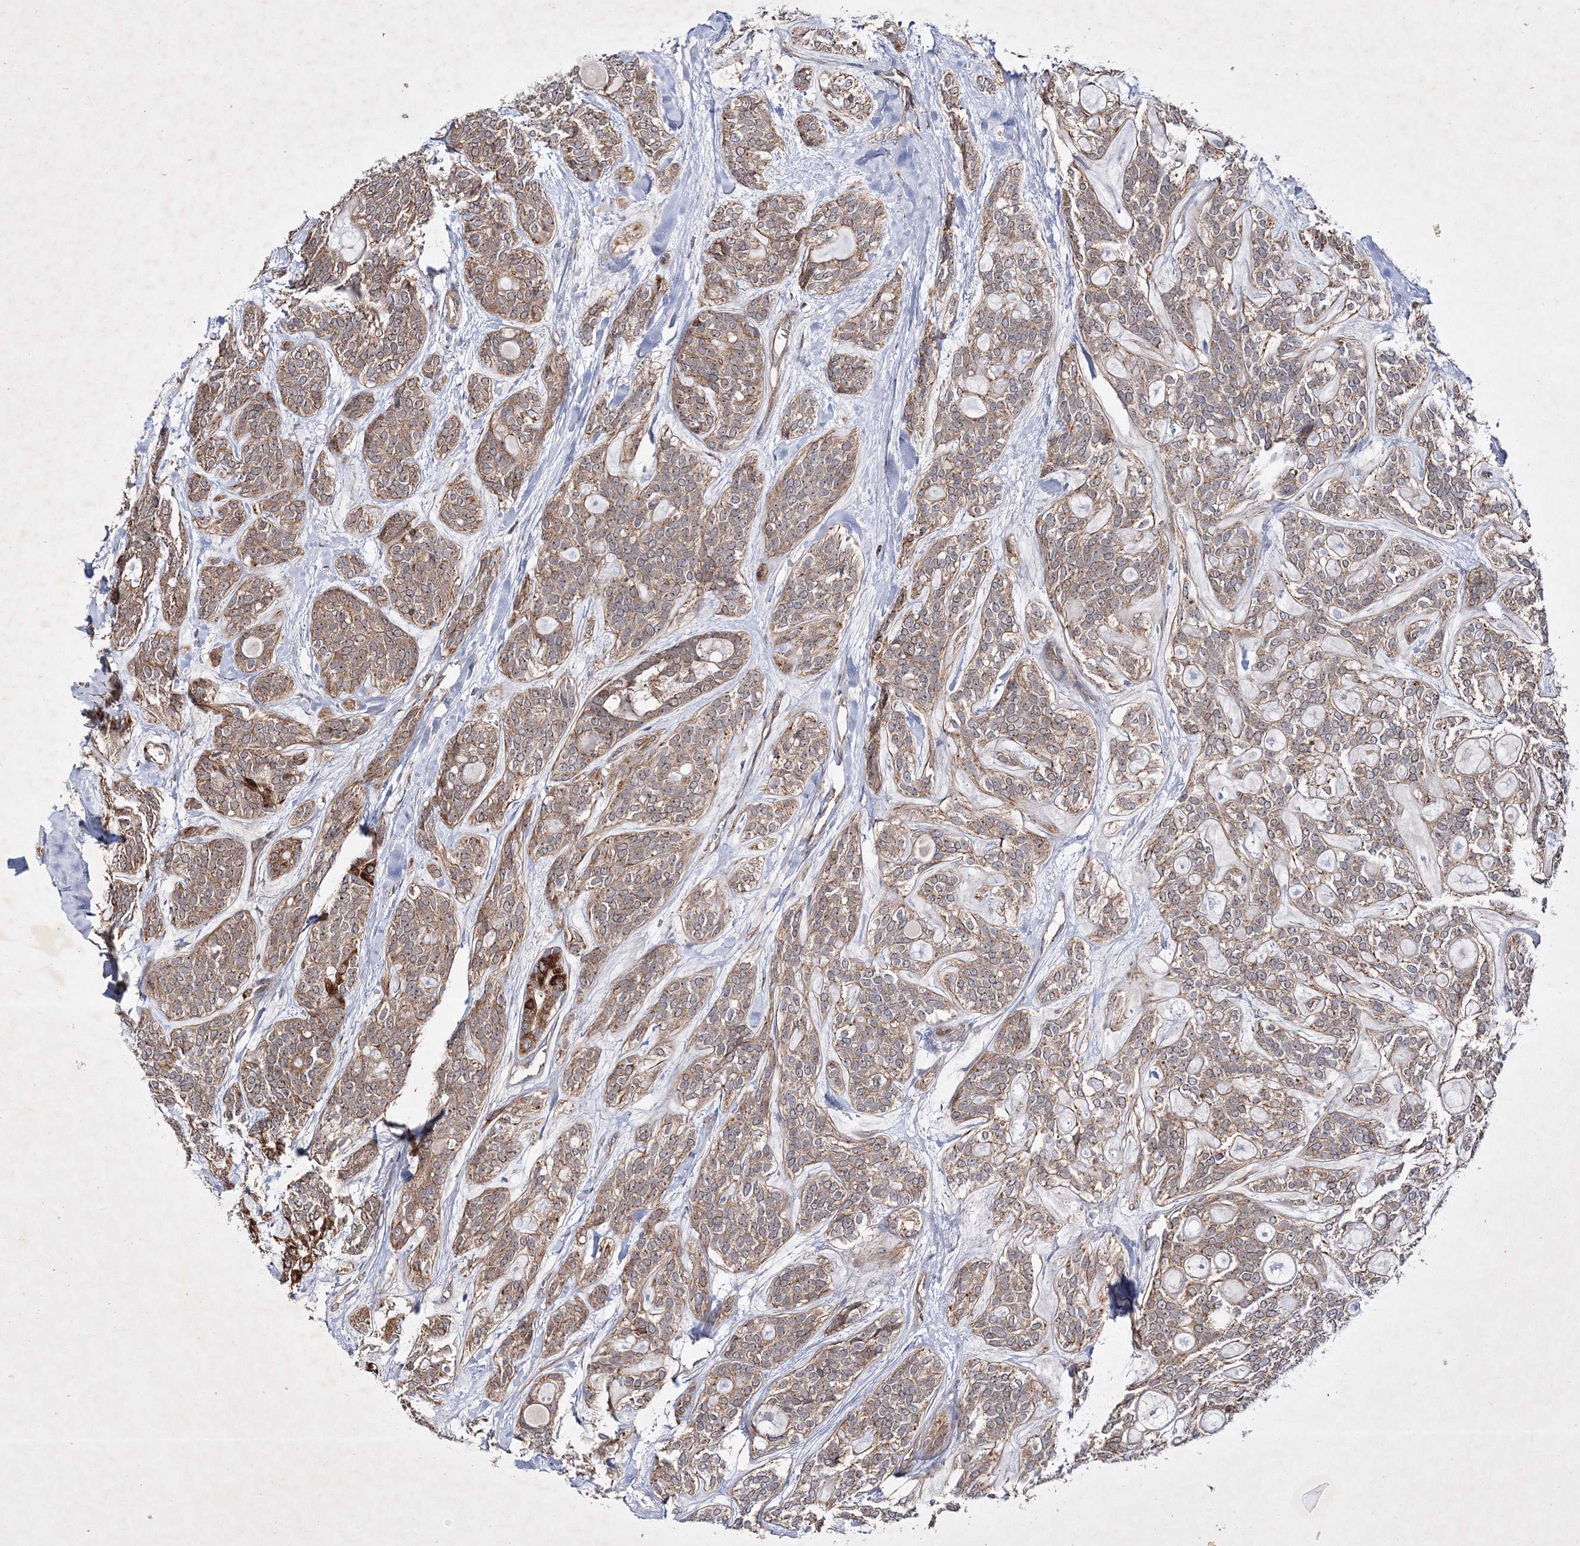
{"staining": {"intensity": "moderate", "quantity": ">75%", "location": "cytoplasmic/membranous"}, "tissue": "head and neck cancer", "cell_type": "Tumor cells", "image_type": "cancer", "snomed": [{"axis": "morphology", "description": "Adenocarcinoma, NOS"}, {"axis": "topography", "description": "Head-Neck"}], "caption": "Immunohistochemical staining of head and neck cancer (adenocarcinoma) displays moderate cytoplasmic/membranous protein positivity in about >75% of tumor cells.", "gene": "SCRN3", "patient": {"sex": "male", "age": 66}}